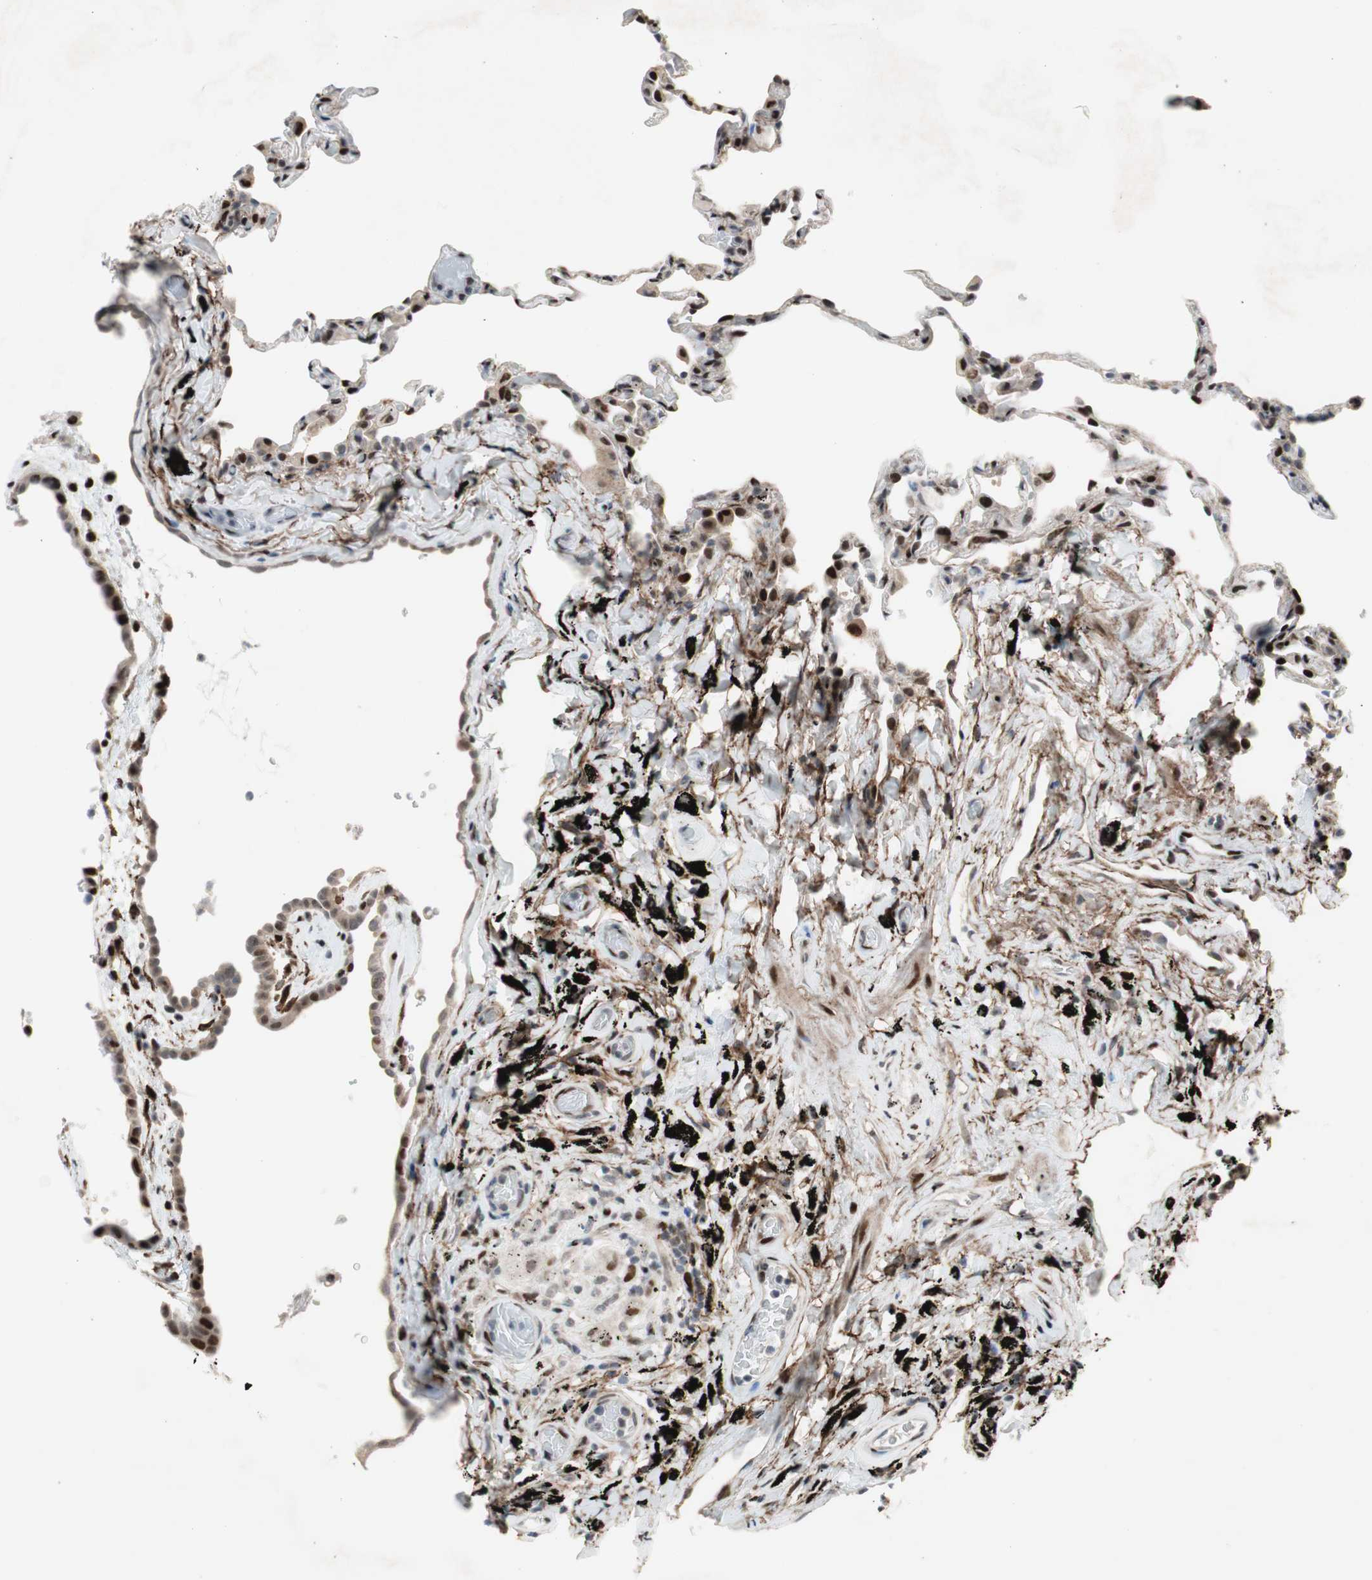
{"staining": {"intensity": "strong", "quantity": "25%-75%", "location": "nuclear"}, "tissue": "lung", "cell_type": "Alveolar cells", "image_type": "normal", "snomed": [{"axis": "morphology", "description": "Normal tissue, NOS"}, {"axis": "topography", "description": "Lung"}], "caption": "A high-resolution micrograph shows immunohistochemistry (IHC) staining of unremarkable lung, which exhibits strong nuclear positivity in about 25%-75% of alveolar cells.", "gene": "FBXO44", "patient": {"sex": "male", "age": 59}}